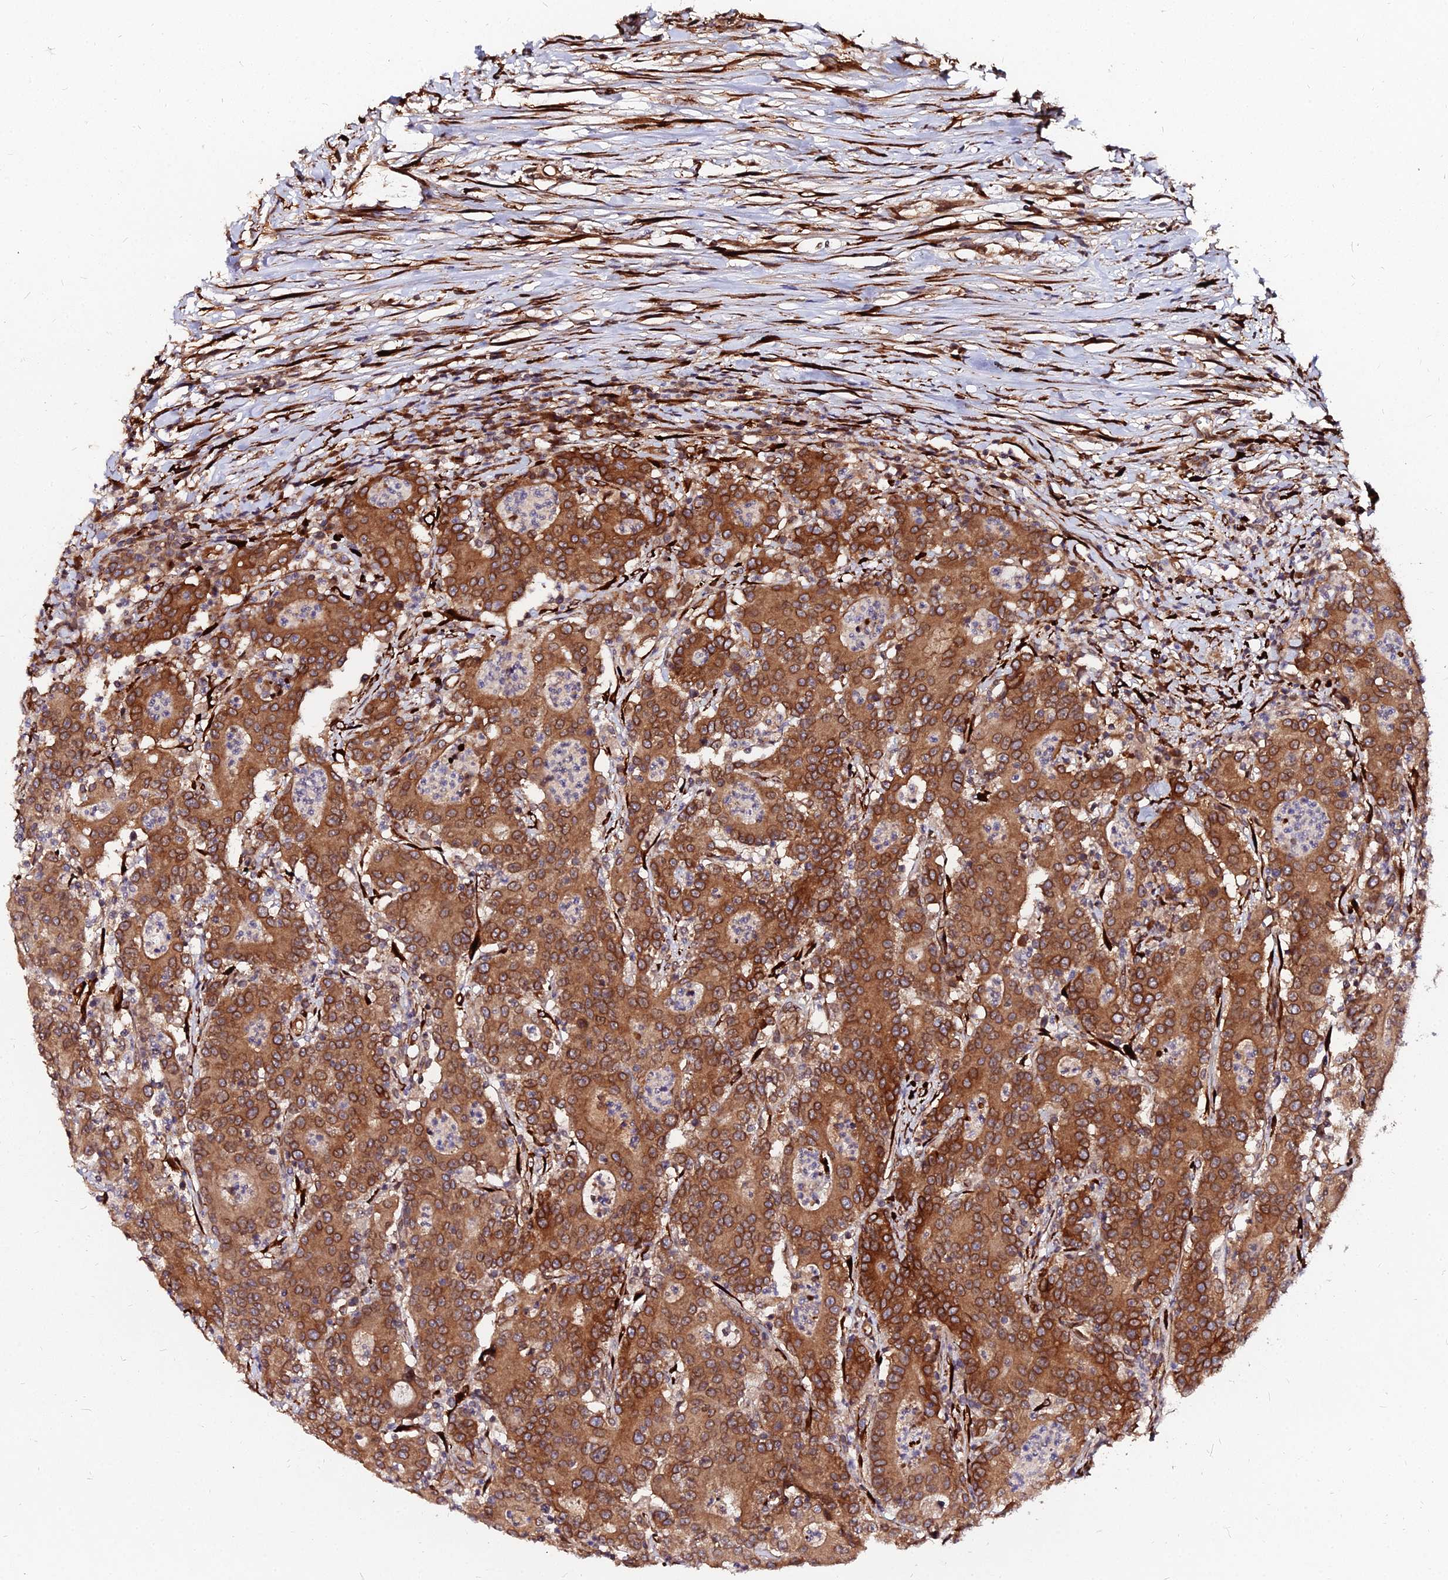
{"staining": {"intensity": "strong", "quantity": ">75%", "location": "cytoplasmic/membranous"}, "tissue": "colorectal cancer", "cell_type": "Tumor cells", "image_type": "cancer", "snomed": [{"axis": "morphology", "description": "Adenocarcinoma, NOS"}, {"axis": "topography", "description": "Colon"}], "caption": "Approximately >75% of tumor cells in human adenocarcinoma (colorectal) exhibit strong cytoplasmic/membranous protein positivity as visualized by brown immunohistochemical staining.", "gene": "PDE4D", "patient": {"sex": "male", "age": 83}}